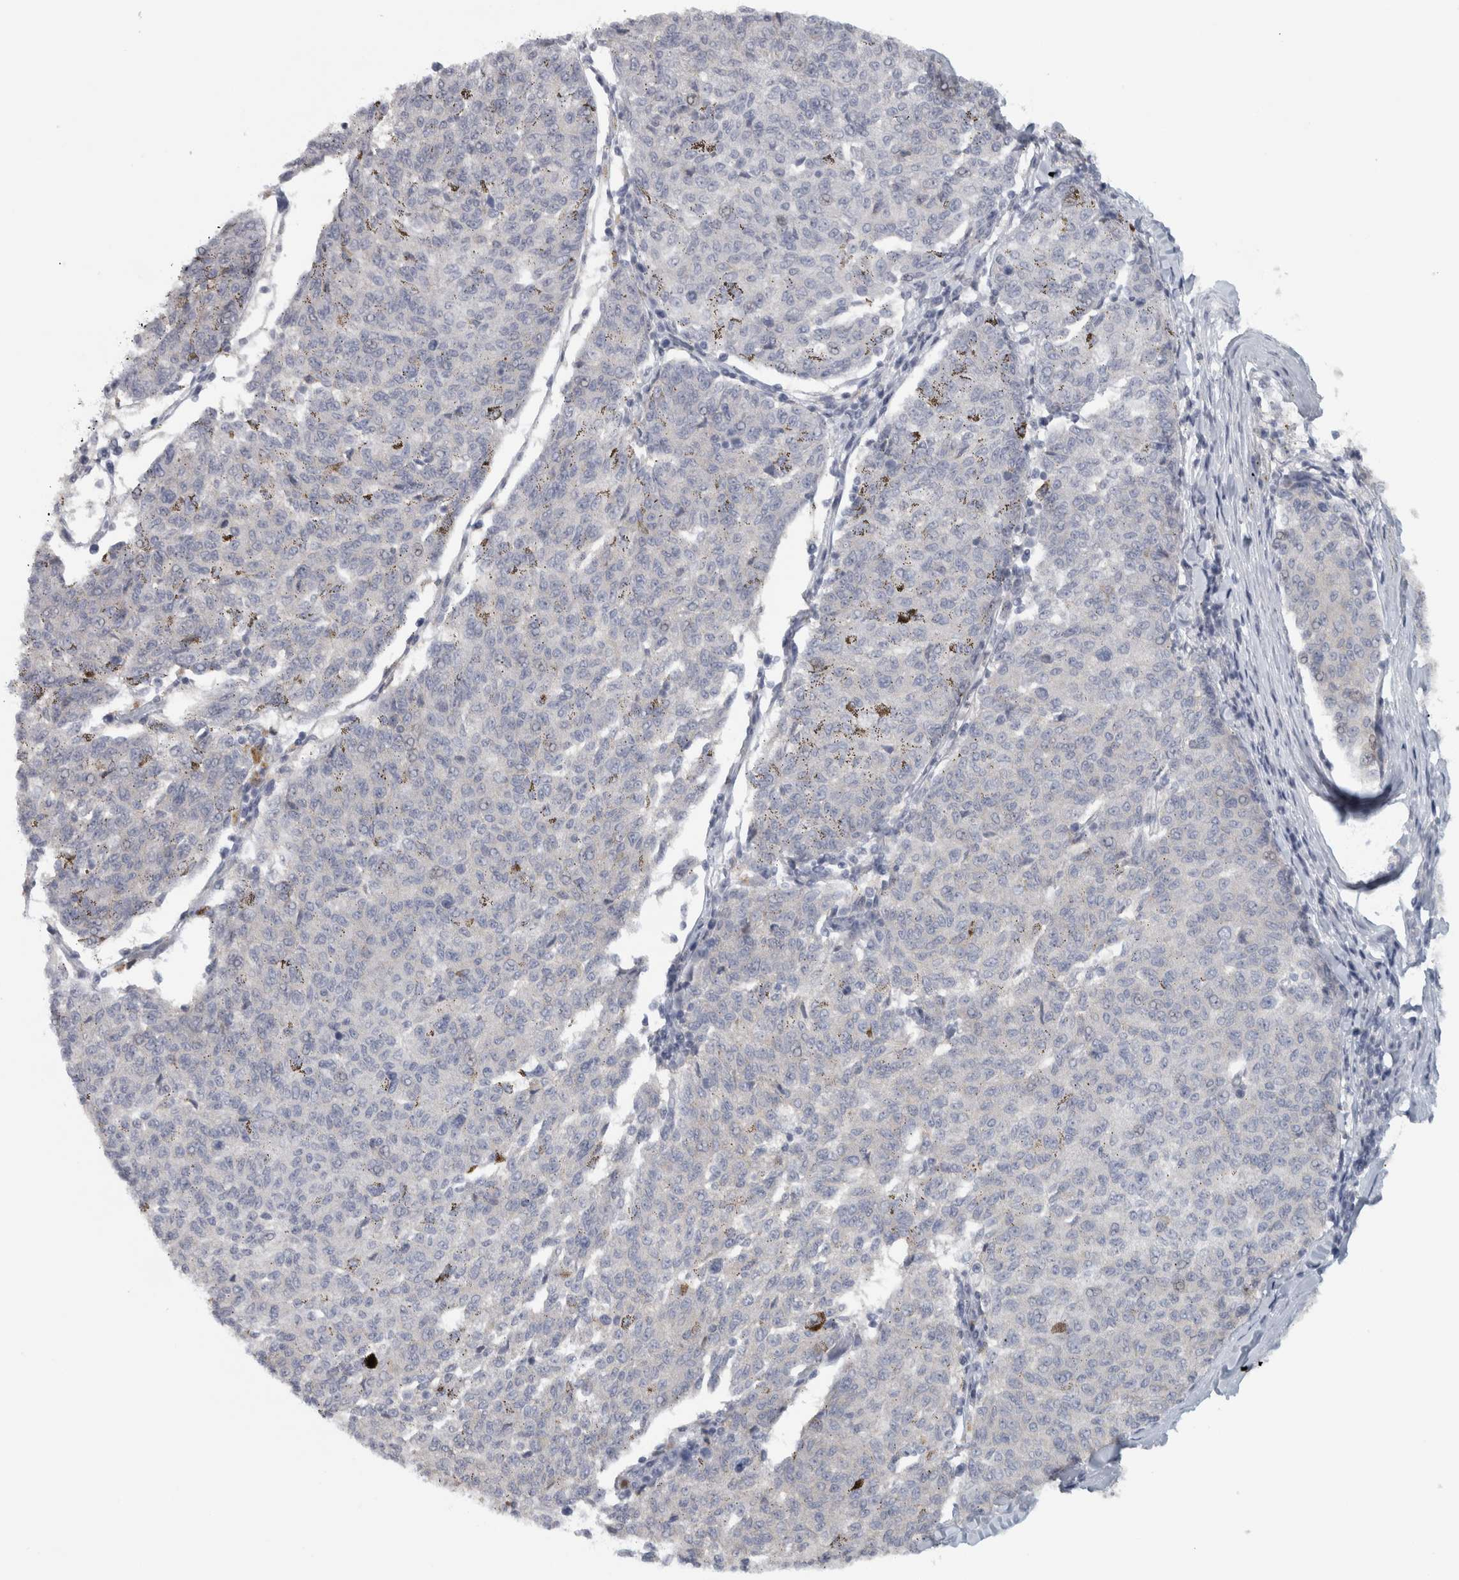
{"staining": {"intensity": "negative", "quantity": "none", "location": "none"}, "tissue": "melanoma", "cell_type": "Tumor cells", "image_type": "cancer", "snomed": [{"axis": "morphology", "description": "Malignant melanoma, NOS"}, {"axis": "topography", "description": "Skin"}], "caption": "This is a micrograph of immunohistochemistry (IHC) staining of melanoma, which shows no staining in tumor cells. (Stains: DAB immunohistochemistry with hematoxylin counter stain, Microscopy: brightfield microscopy at high magnification).", "gene": "PTPRN2", "patient": {"sex": "female", "age": 72}}